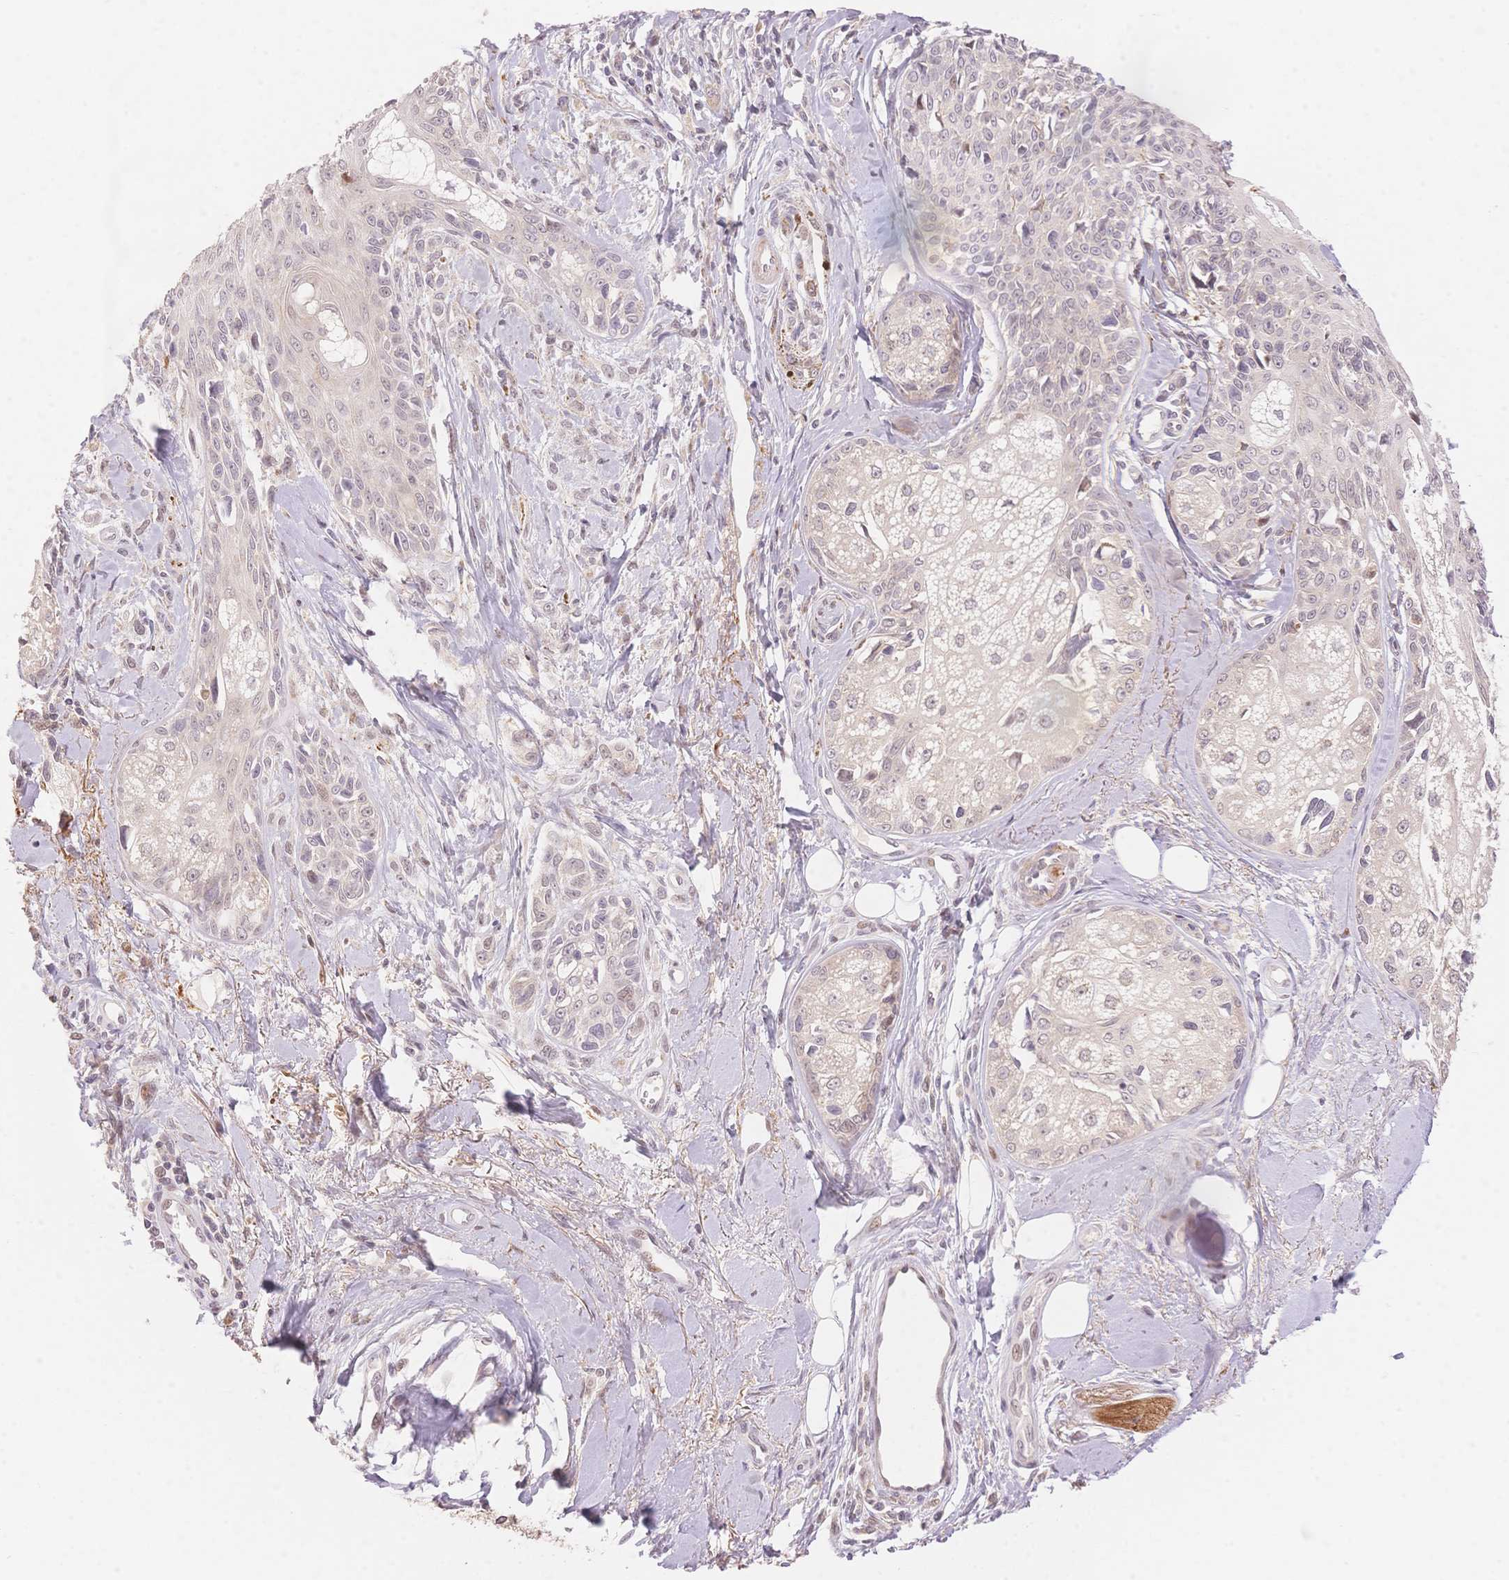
{"staining": {"intensity": "negative", "quantity": "none", "location": "none"}, "tissue": "melanoma", "cell_type": "Tumor cells", "image_type": "cancer", "snomed": [{"axis": "morphology", "description": "Malignant melanoma, NOS"}, {"axis": "topography", "description": "Skin"}], "caption": "Protein analysis of malignant melanoma reveals no significant expression in tumor cells. Nuclei are stained in blue.", "gene": "STK39", "patient": {"sex": "female", "age": 86}}